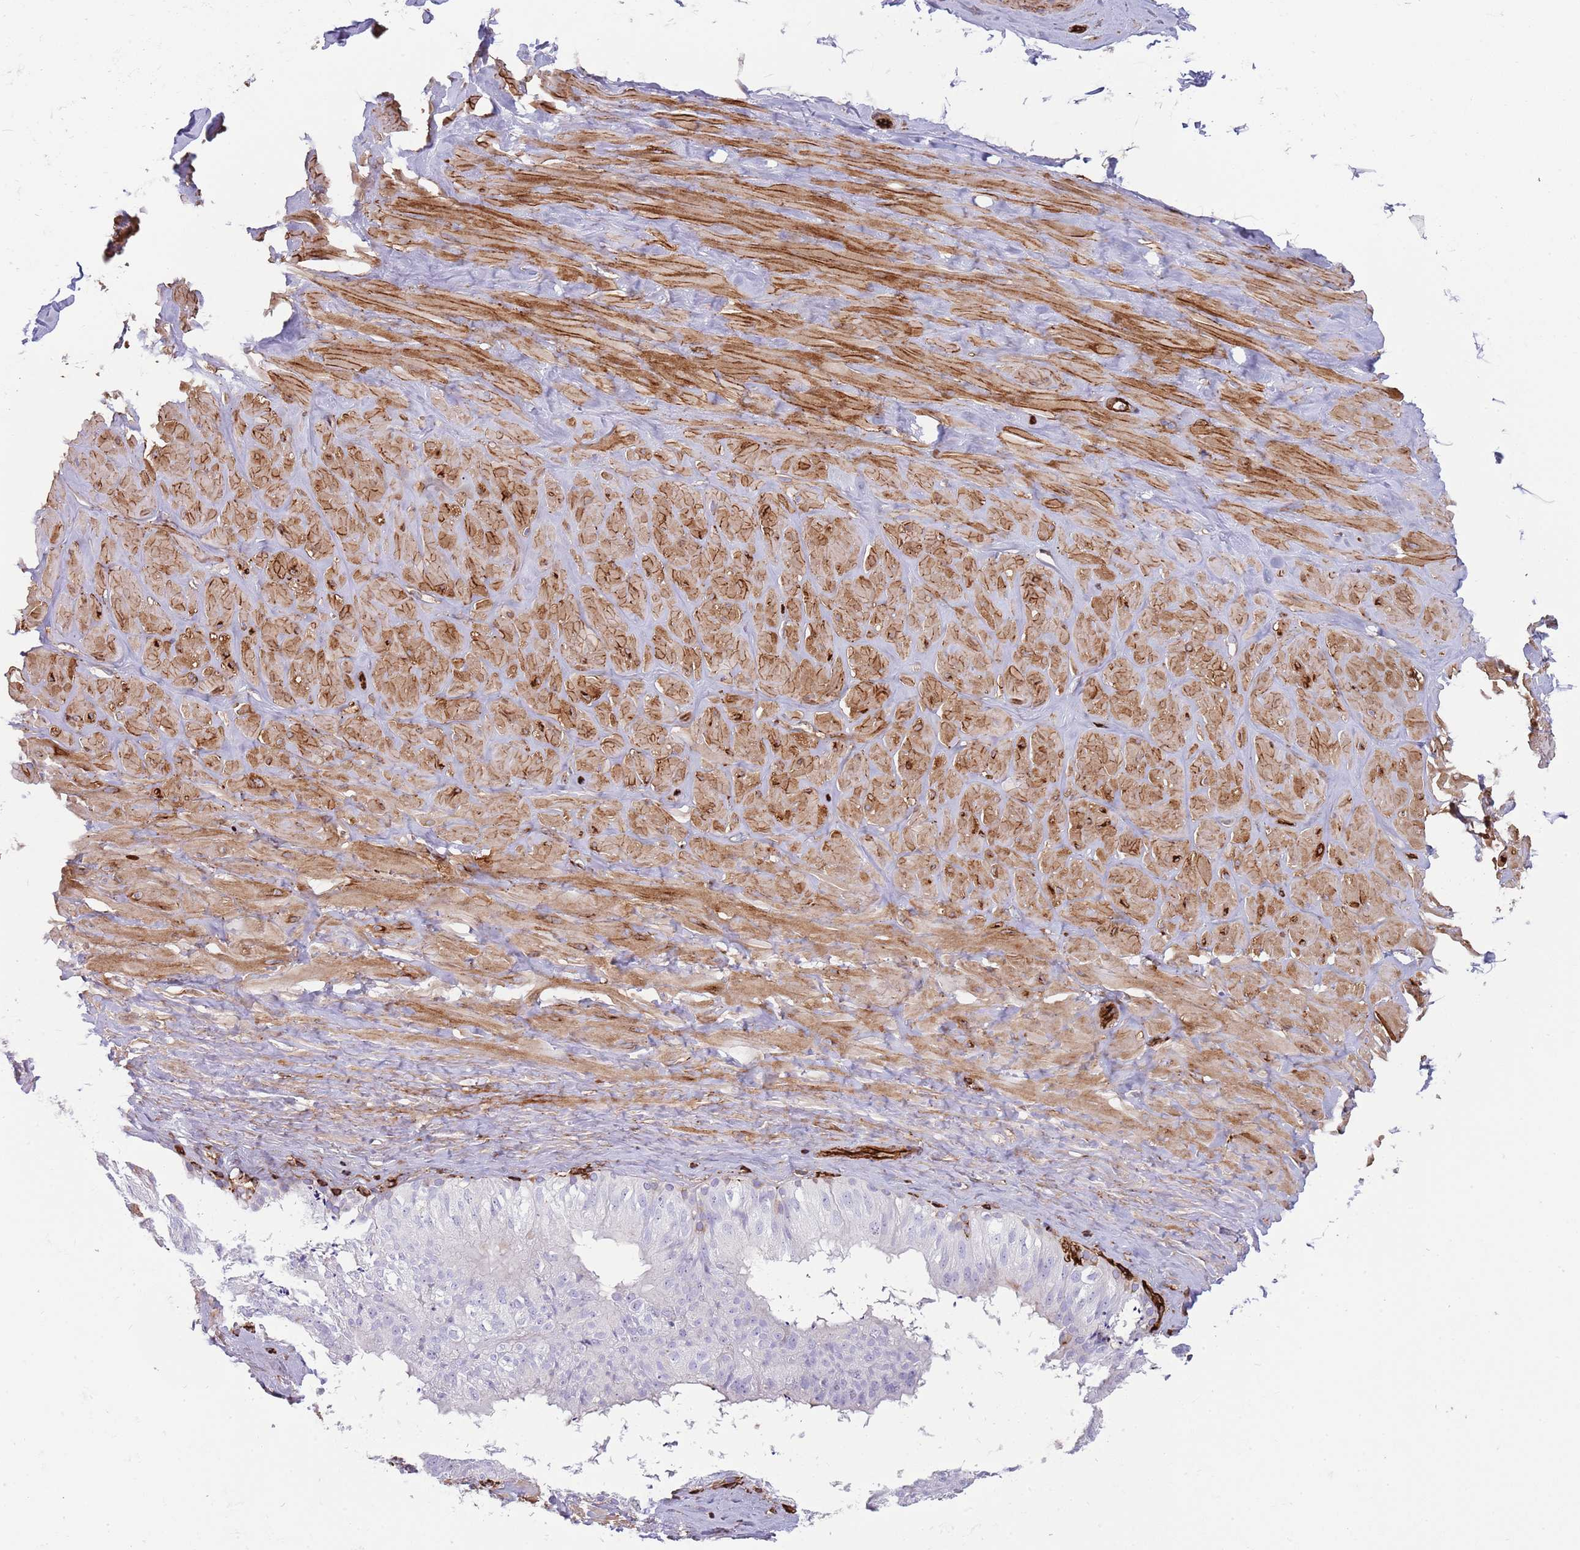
{"staining": {"intensity": "negative", "quantity": "none", "location": "none"}, "tissue": "adipose tissue", "cell_type": "Adipocytes", "image_type": "normal", "snomed": [{"axis": "morphology", "description": "Normal tissue, NOS"}, {"axis": "topography", "description": "Soft tissue"}, {"axis": "topography", "description": "Adipose tissue"}, {"axis": "topography", "description": "Vascular tissue"}, {"axis": "topography", "description": "Peripheral nerve tissue"}], "caption": "Immunohistochemical staining of normal adipose tissue displays no significant staining in adipocytes. (Stains: DAB (3,3'-diaminobenzidine) immunohistochemistry with hematoxylin counter stain, Microscopy: brightfield microscopy at high magnification).", "gene": "KBTBD6", "patient": {"sex": "male", "age": 46}}